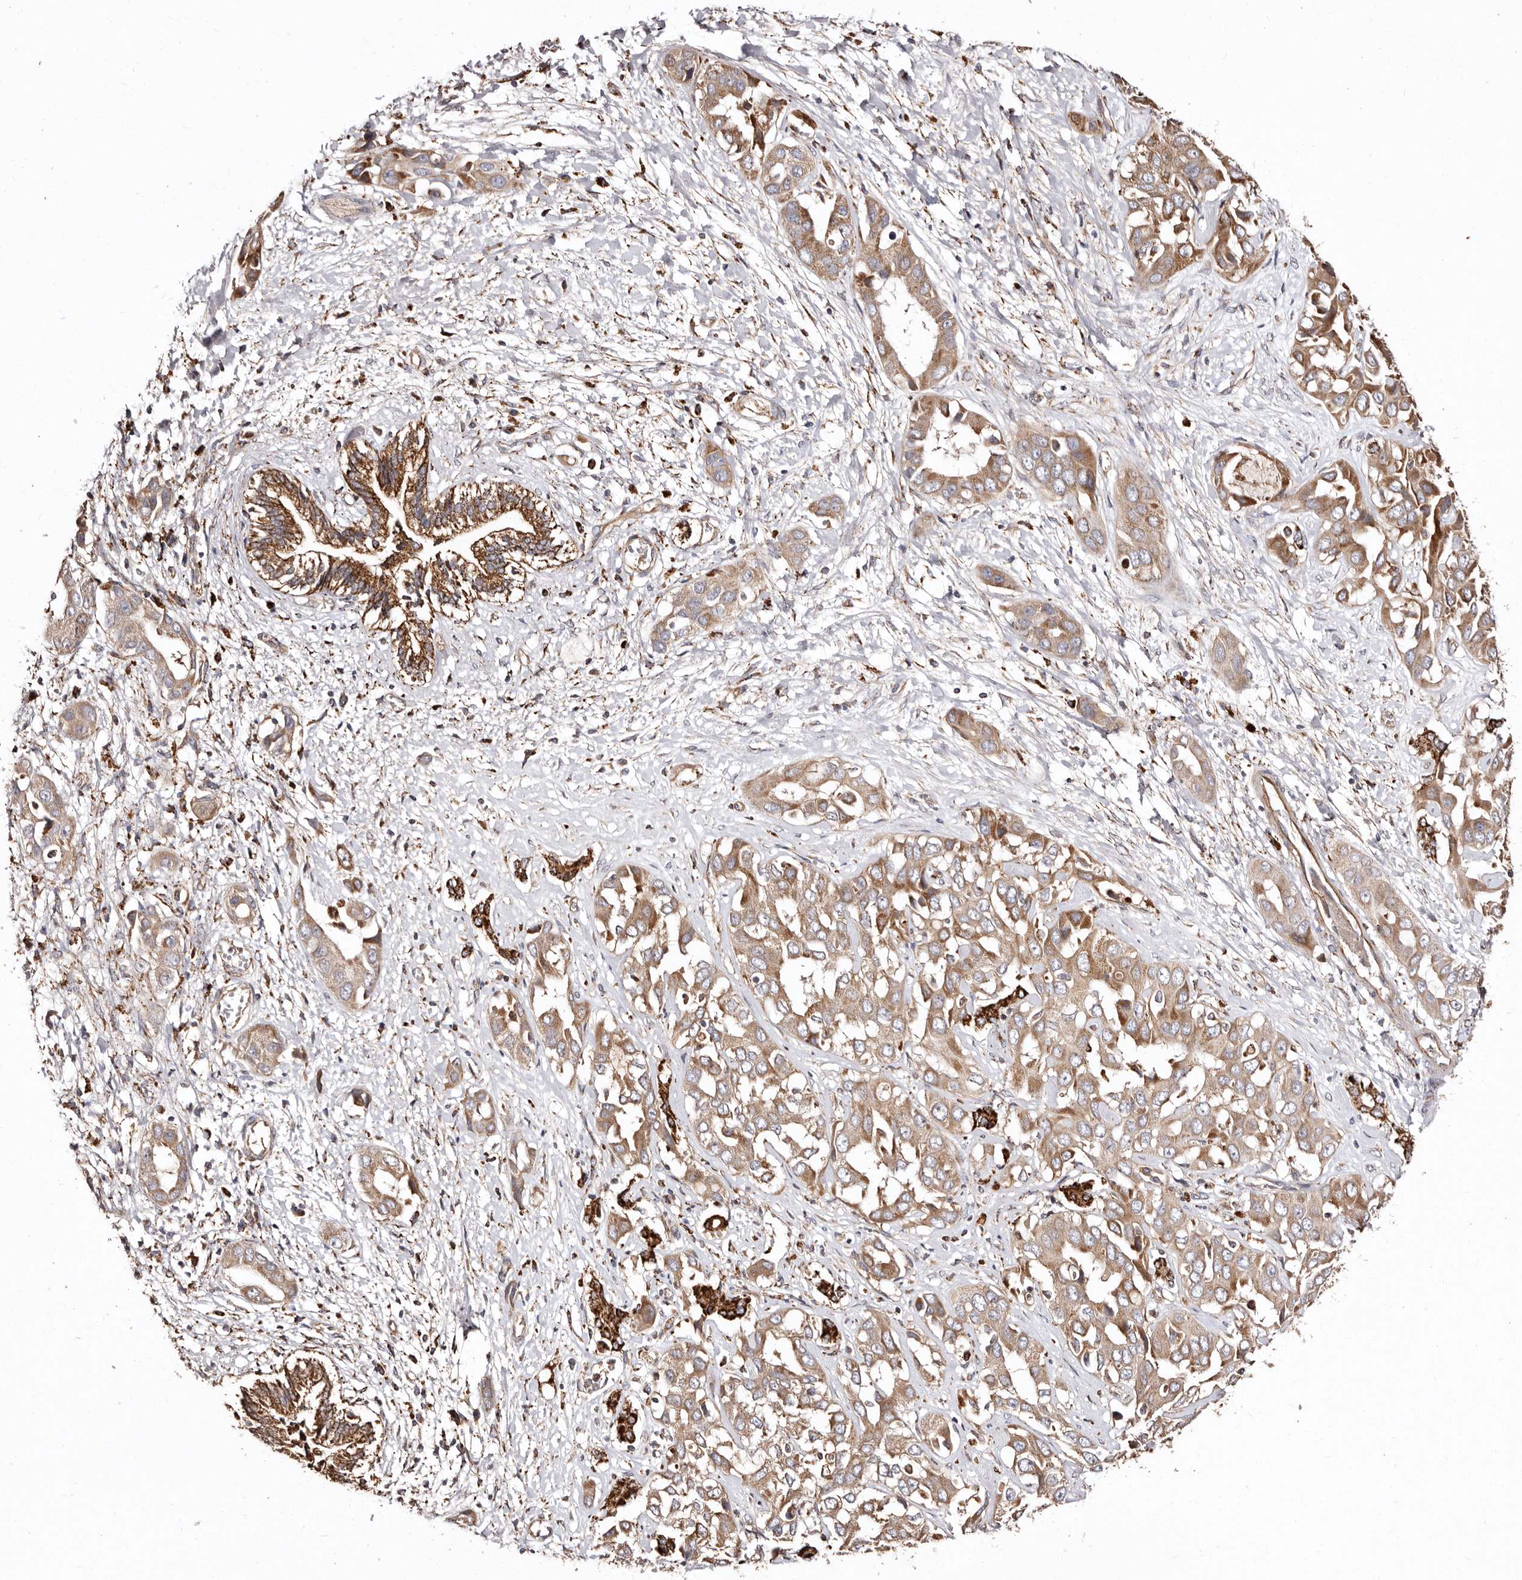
{"staining": {"intensity": "moderate", "quantity": ">75%", "location": "cytoplasmic/membranous"}, "tissue": "liver cancer", "cell_type": "Tumor cells", "image_type": "cancer", "snomed": [{"axis": "morphology", "description": "Cholangiocarcinoma"}, {"axis": "topography", "description": "Liver"}], "caption": "IHC histopathology image of liver cancer (cholangiocarcinoma) stained for a protein (brown), which demonstrates medium levels of moderate cytoplasmic/membranous expression in approximately >75% of tumor cells.", "gene": "LUZP1", "patient": {"sex": "female", "age": 52}}